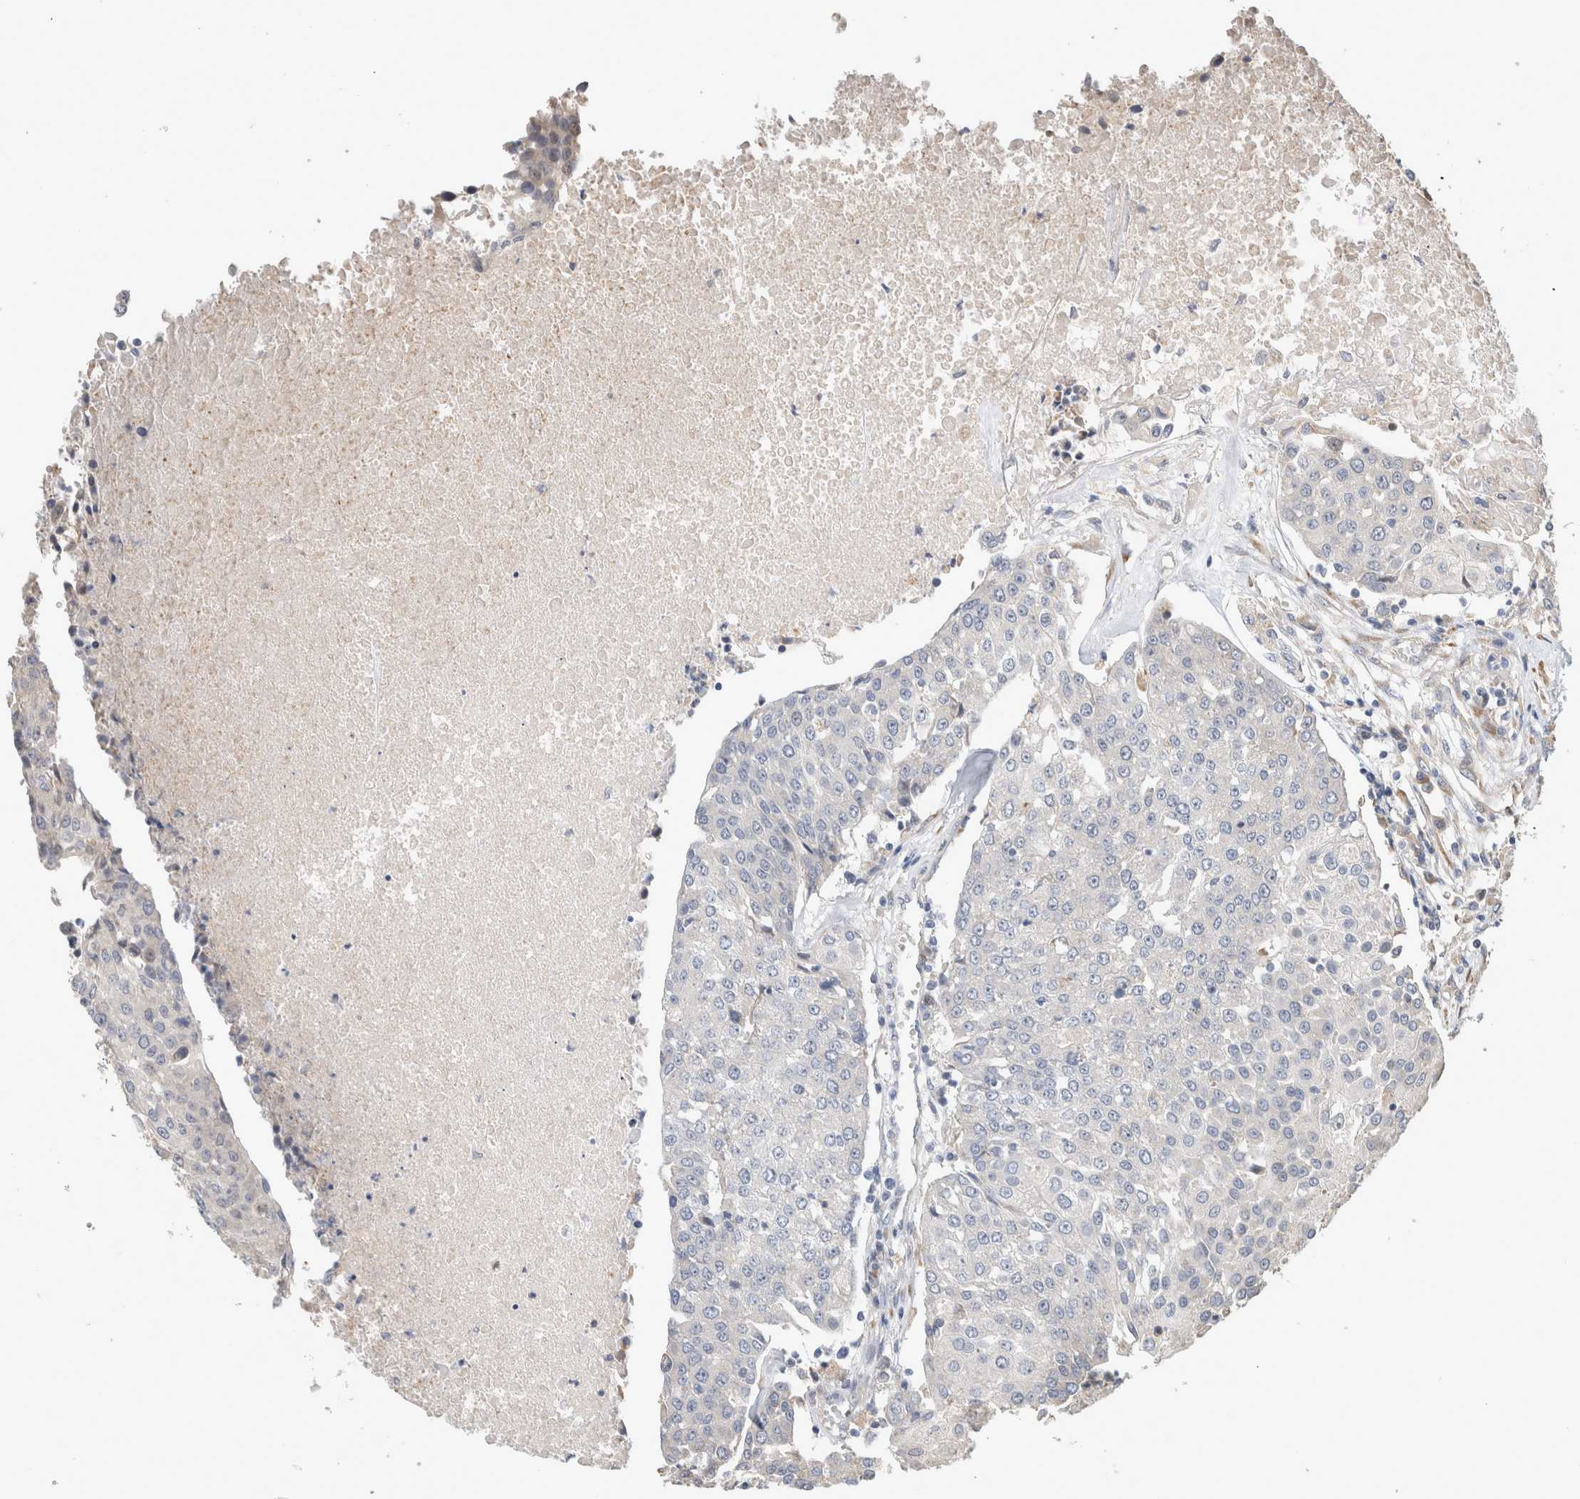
{"staining": {"intensity": "negative", "quantity": "none", "location": "none"}, "tissue": "urothelial cancer", "cell_type": "Tumor cells", "image_type": "cancer", "snomed": [{"axis": "morphology", "description": "Urothelial carcinoma, High grade"}, {"axis": "topography", "description": "Urinary bladder"}], "caption": "Urothelial cancer was stained to show a protein in brown. There is no significant positivity in tumor cells.", "gene": "PCDHB15", "patient": {"sex": "female", "age": 85}}